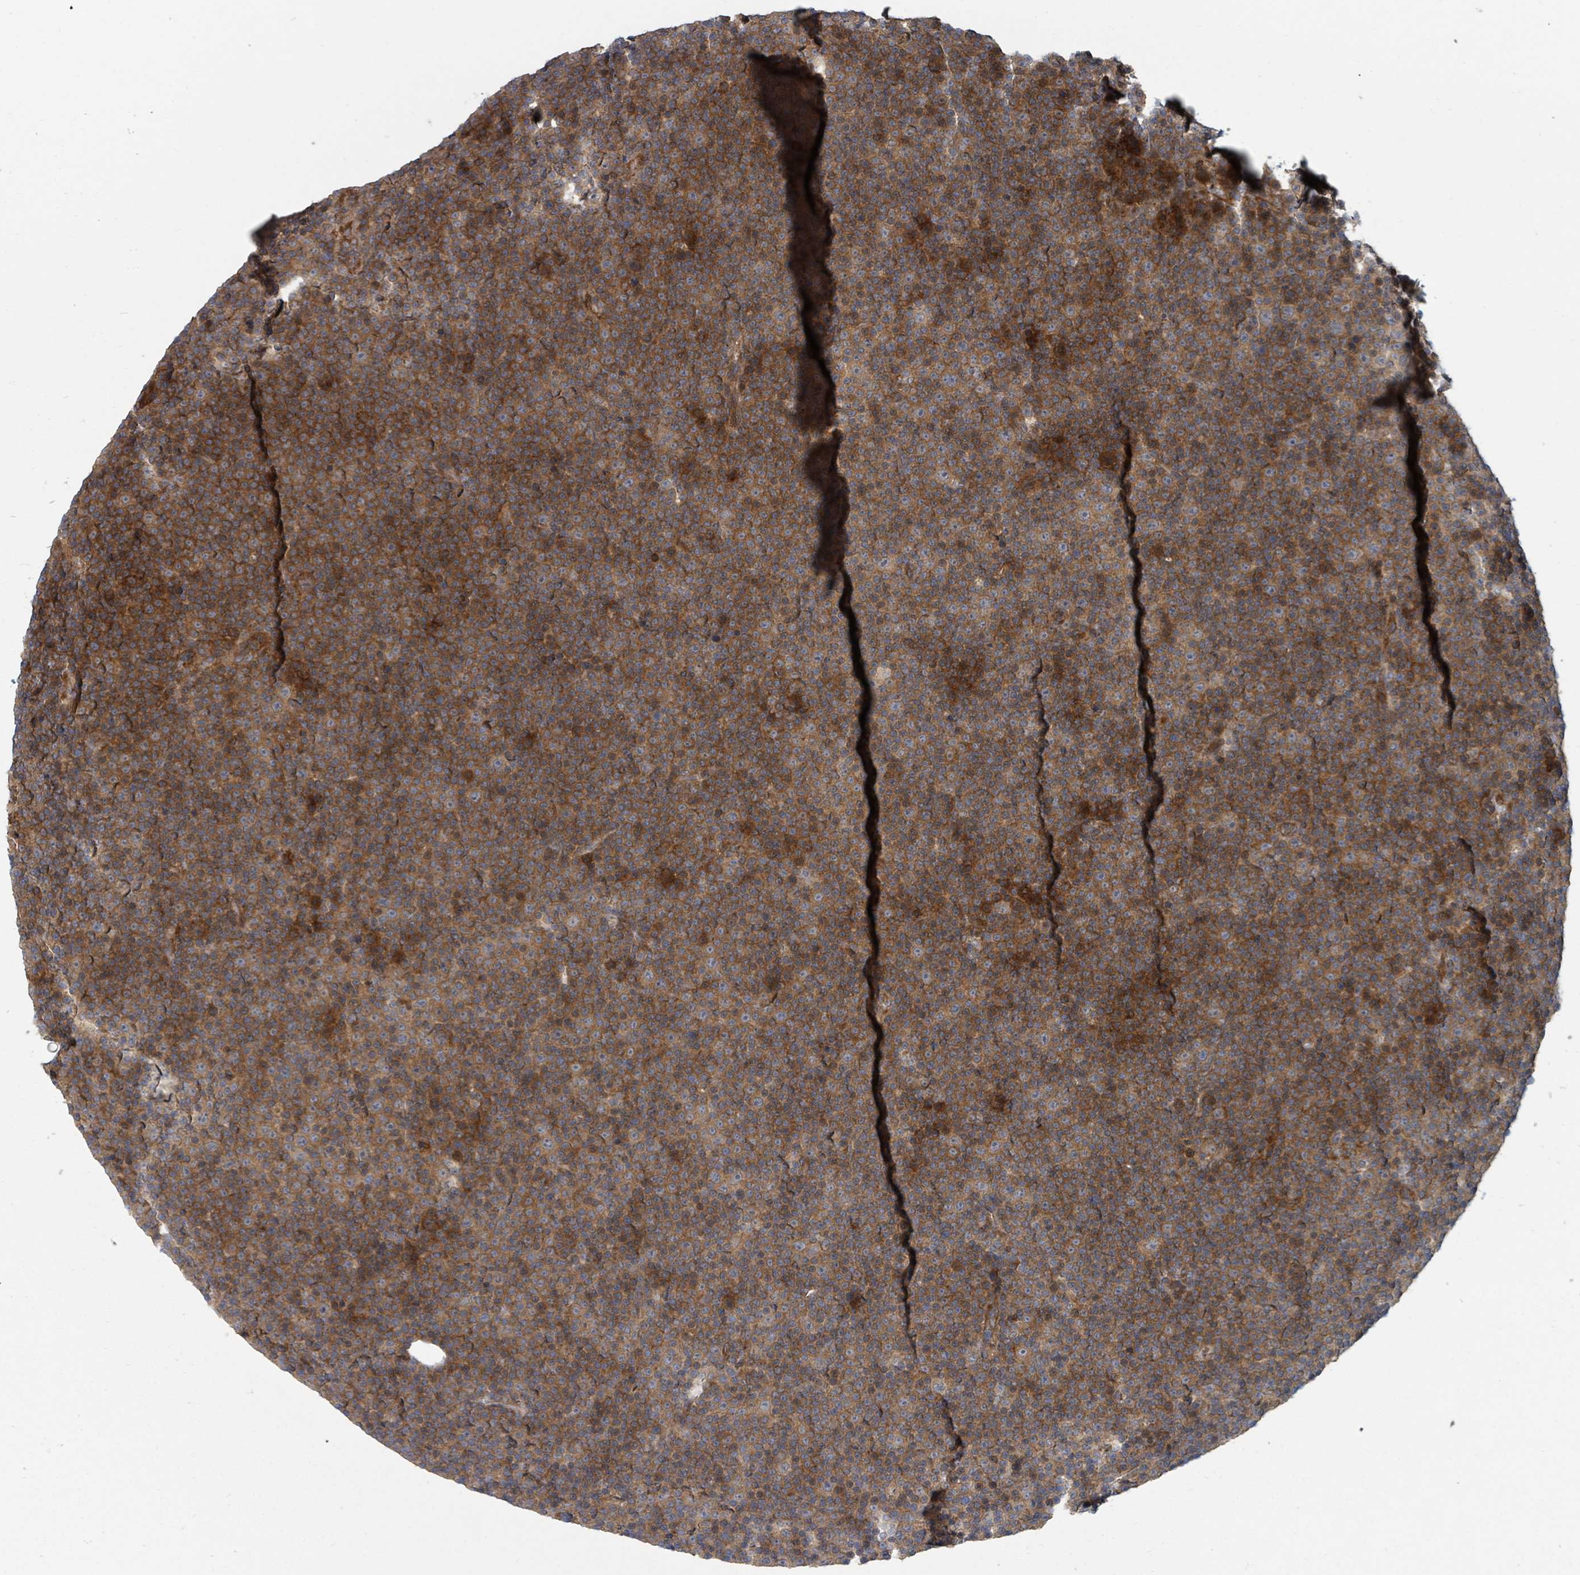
{"staining": {"intensity": "strong", "quantity": ">75%", "location": "cytoplasmic/membranous"}, "tissue": "lymphoma", "cell_type": "Tumor cells", "image_type": "cancer", "snomed": [{"axis": "morphology", "description": "Malignant lymphoma, non-Hodgkin's type, Low grade"}, {"axis": "topography", "description": "Lymph node"}], "caption": "Malignant lymphoma, non-Hodgkin's type (low-grade) stained for a protein demonstrates strong cytoplasmic/membranous positivity in tumor cells.", "gene": "DPM1", "patient": {"sex": "female", "age": 67}}